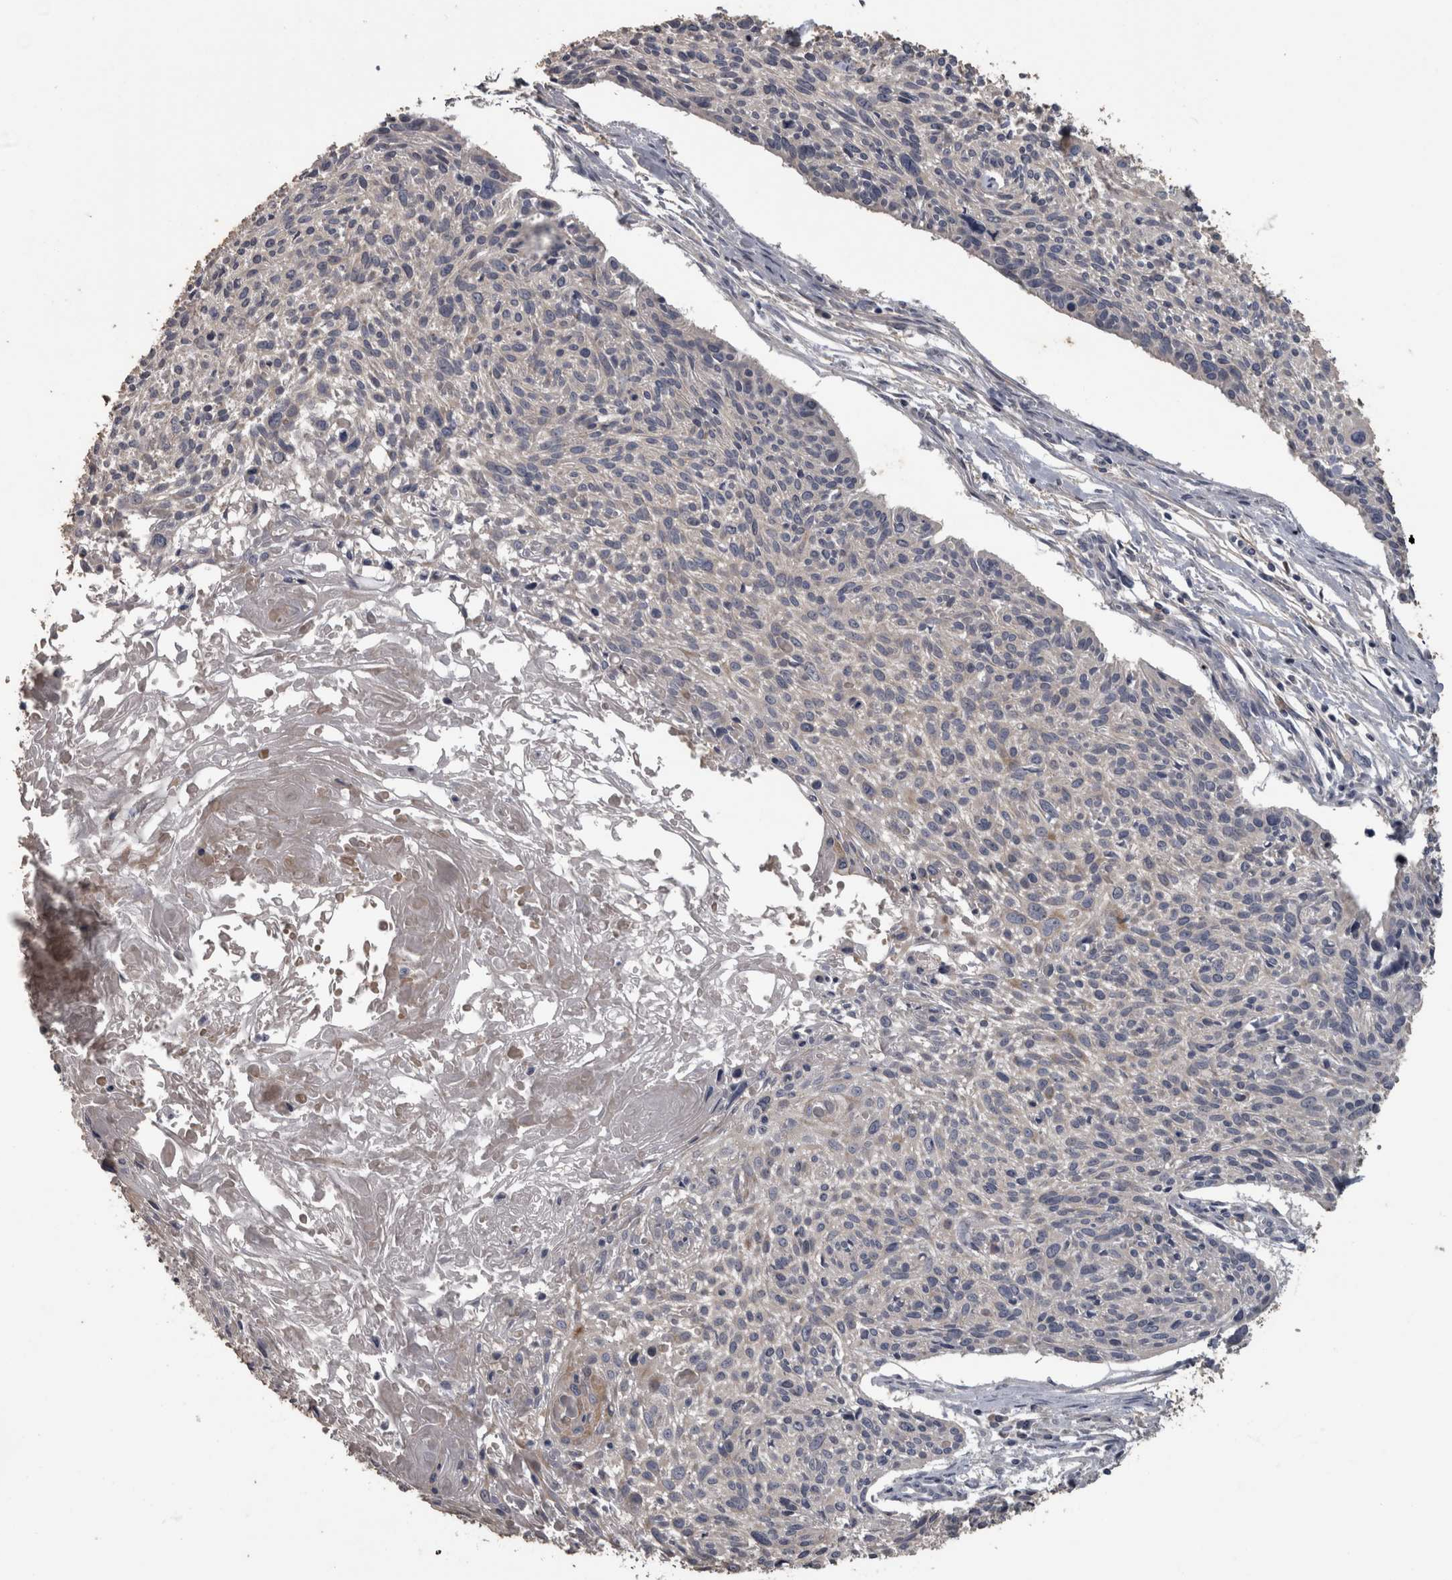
{"staining": {"intensity": "negative", "quantity": "none", "location": "none"}, "tissue": "cervical cancer", "cell_type": "Tumor cells", "image_type": "cancer", "snomed": [{"axis": "morphology", "description": "Squamous cell carcinoma, NOS"}, {"axis": "topography", "description": "Cervix"}], "caption": "A micrograph of human cervical cancer (squamous cell carcinoma) is negative for staining in tumor cells.", "gene": "EFEMP2", "patient": {"sex": "female", "age": 51}}